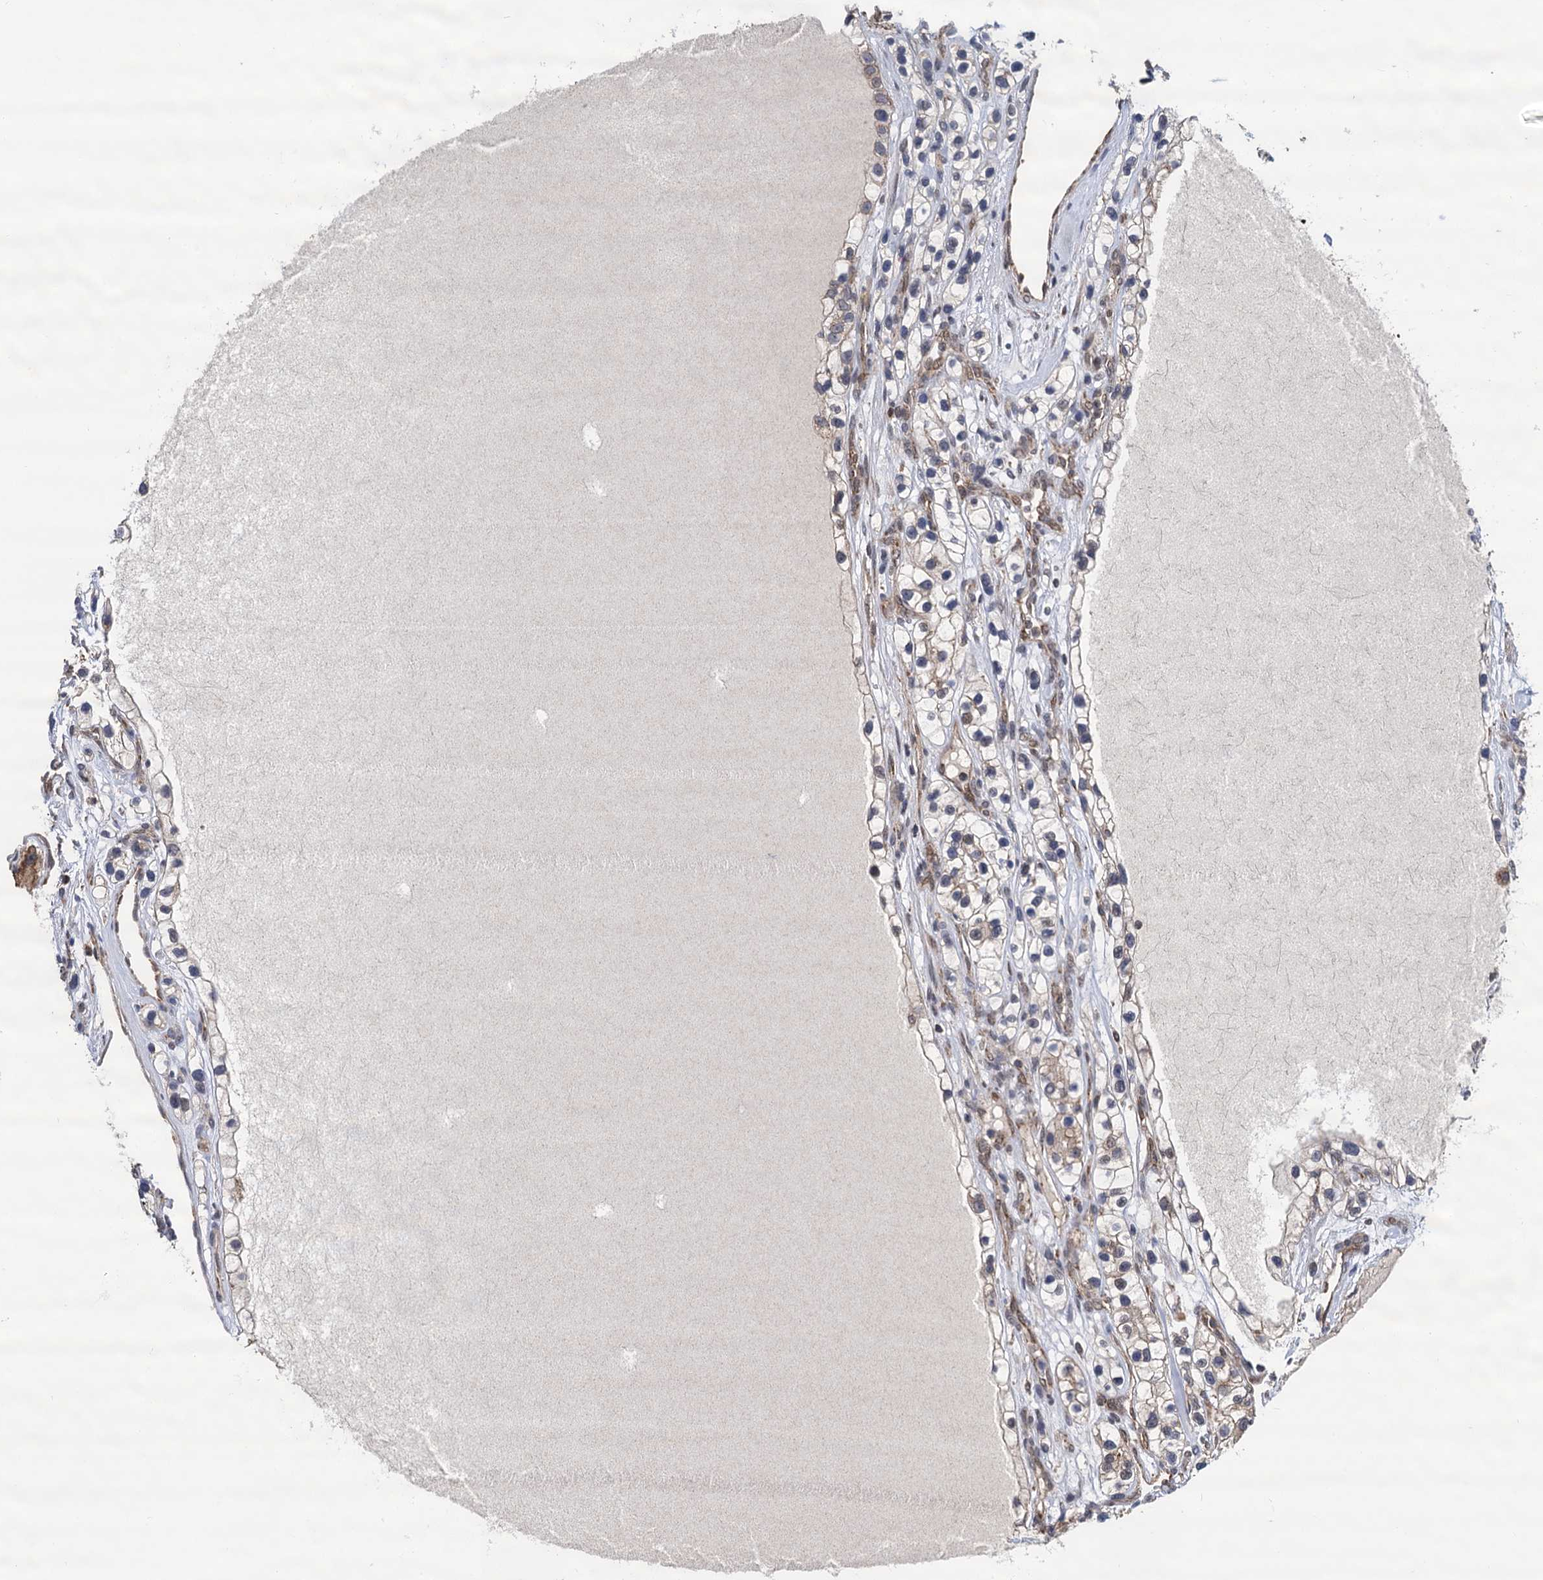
{"staining": {"intensity": "weak", "quantity": "<25%", "location": "cytoplasmic/membranous"}, "tissue": "renal cancer", "cell_type": "Tumor cells", "image_type": "cancer", "snomed": [{"axis": "morphology", "description": "Adenocarcinoma, NOS"}, {"axis": "topography", "description": "Kidney"}], "caption": "Renal cancer stained for a protein using IHC displays no staining tumor cells.", "gene": "CMPK2", "patient": {"sex": "female", "age": 57}}